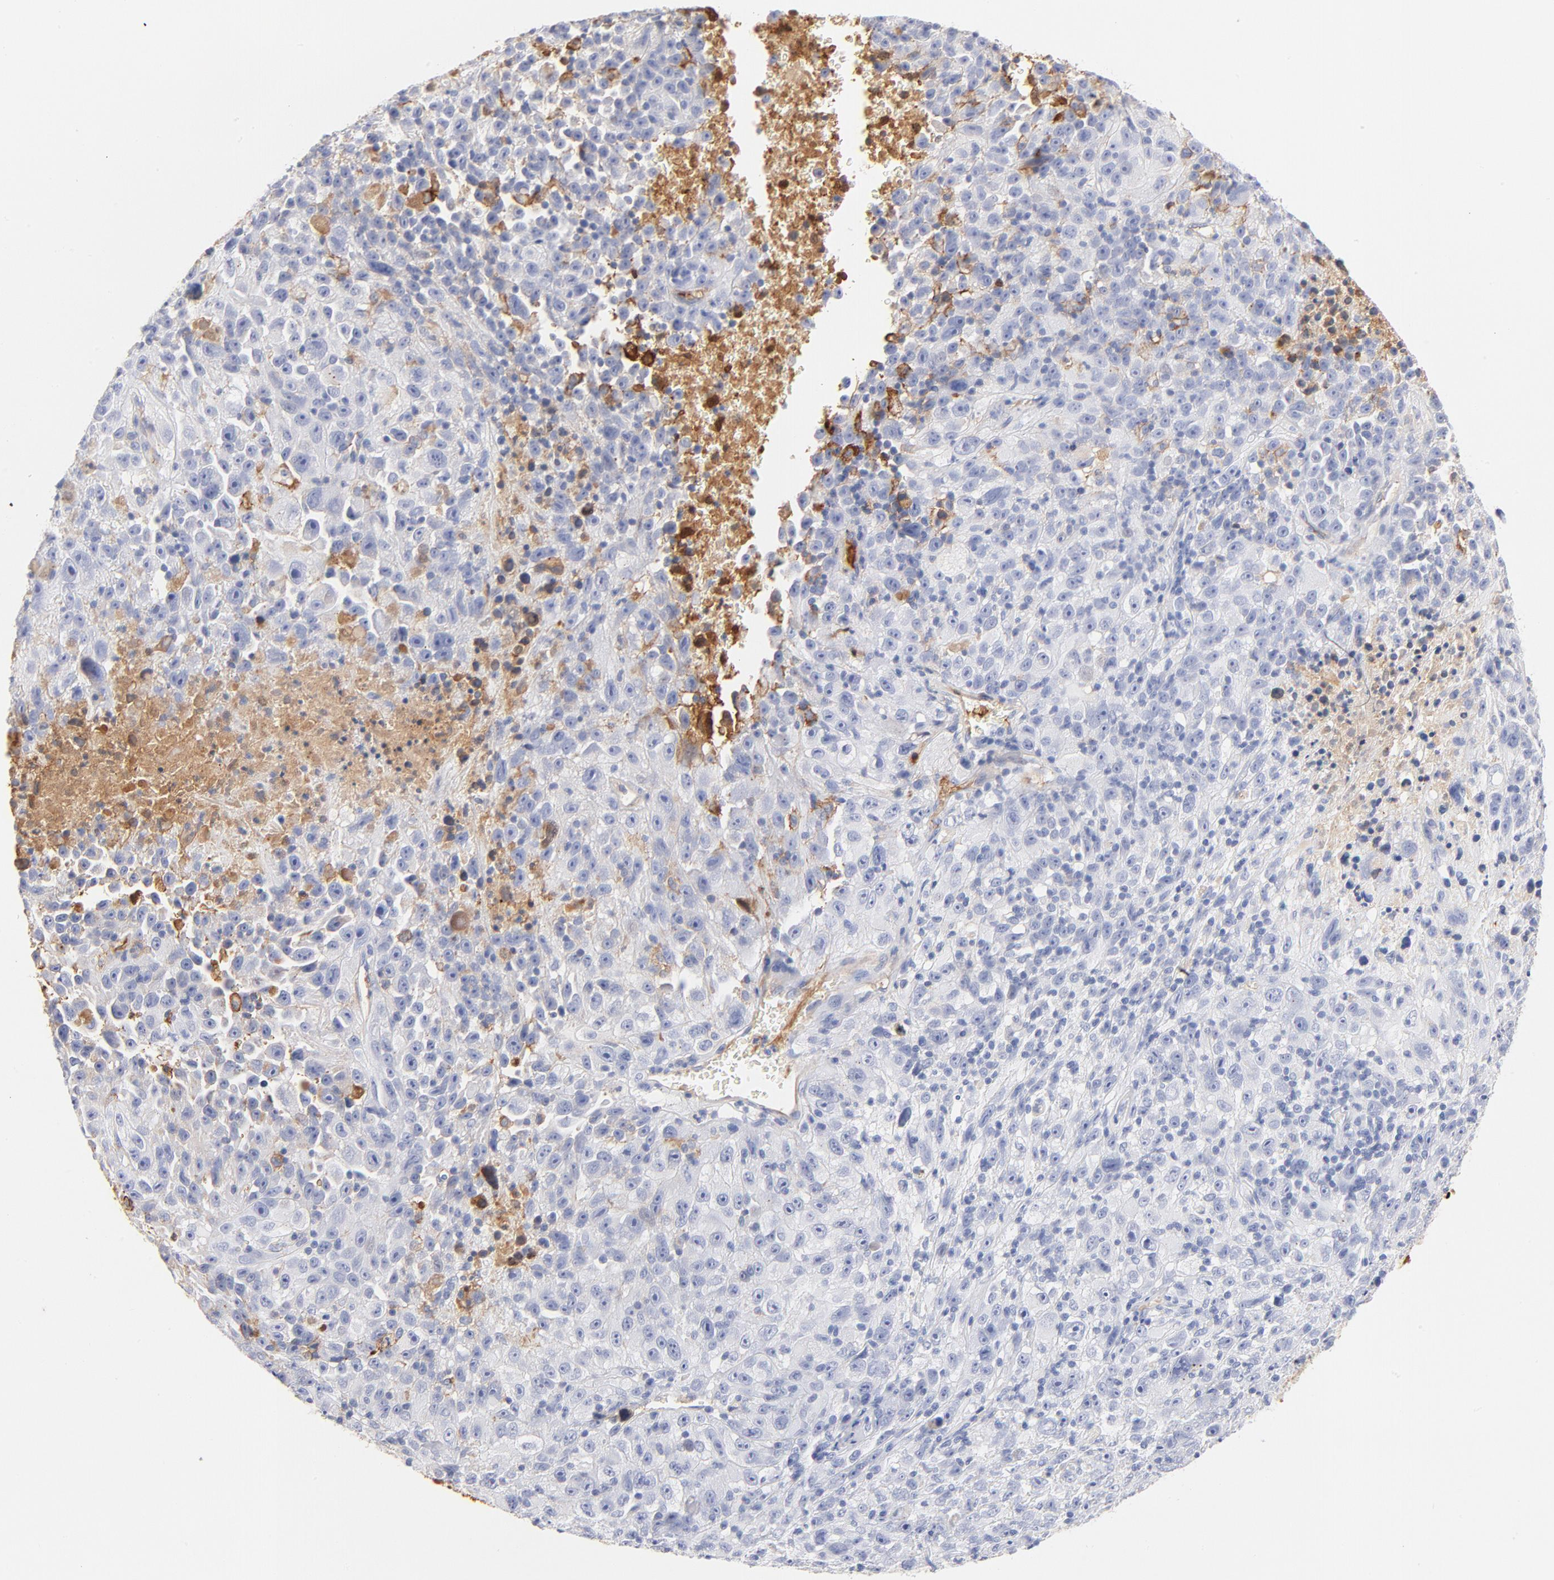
{"staining": {"intensity": "negative", "quantity": "none", "location": "none"}, "tissue": "melanoma", "cell_type": "Tumor cells", "image_type": "cancer", "snomed": [{"axis": "morphology", "description": "Malignant melanoma, Metastatic site"}, {"axis": "topography", "description": "Cerebral cortex"}], "caption": "Micrograph shows no protein expression in tumor cells of malignant melanoma (metastatic site) tissue.", "gene": "C3", "patient": {"sex": "female", "age": 52}}